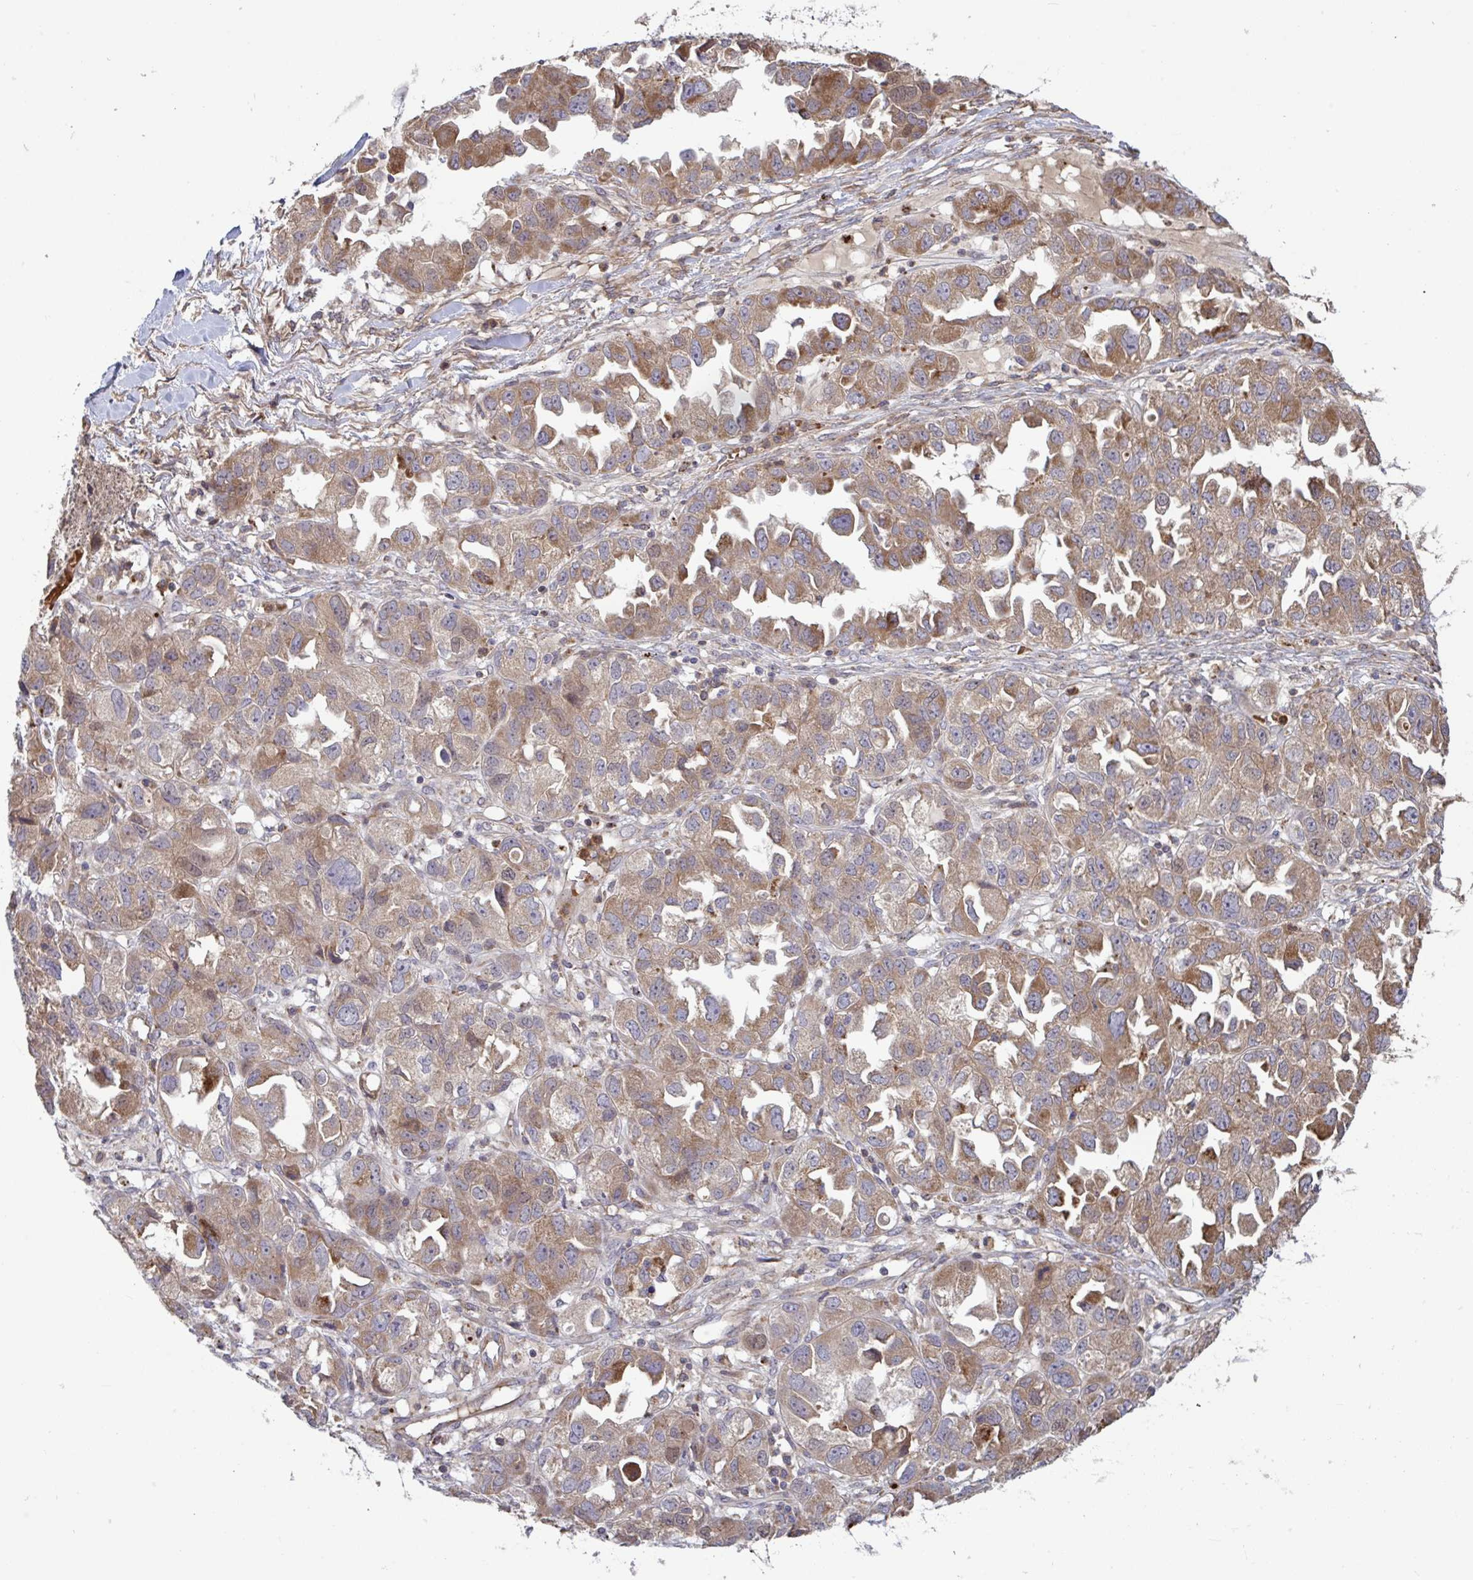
{"staining": {"intensity": "moderate", "quantity": ">75%", "location": "cytoplasmic/membranous"}, "tissue": "ovarian cancer", "cell_type": "Tumor cells", "image_type": "cancer", "snomed": [{"axis": "morphology", "description": "Cystadenocarcinoma, serous, NOS"}, {"axis": "topography", "description": "Ovary"}], "caption": "A histopathology image of human ovarian serous cystadenocarcinoma stained for a protein demonstrates moderate cytoplasmic/membranous brown staining in tumor cells.", "gene": "IL1R1", "patient": {"sex": "female", "age": 84}}